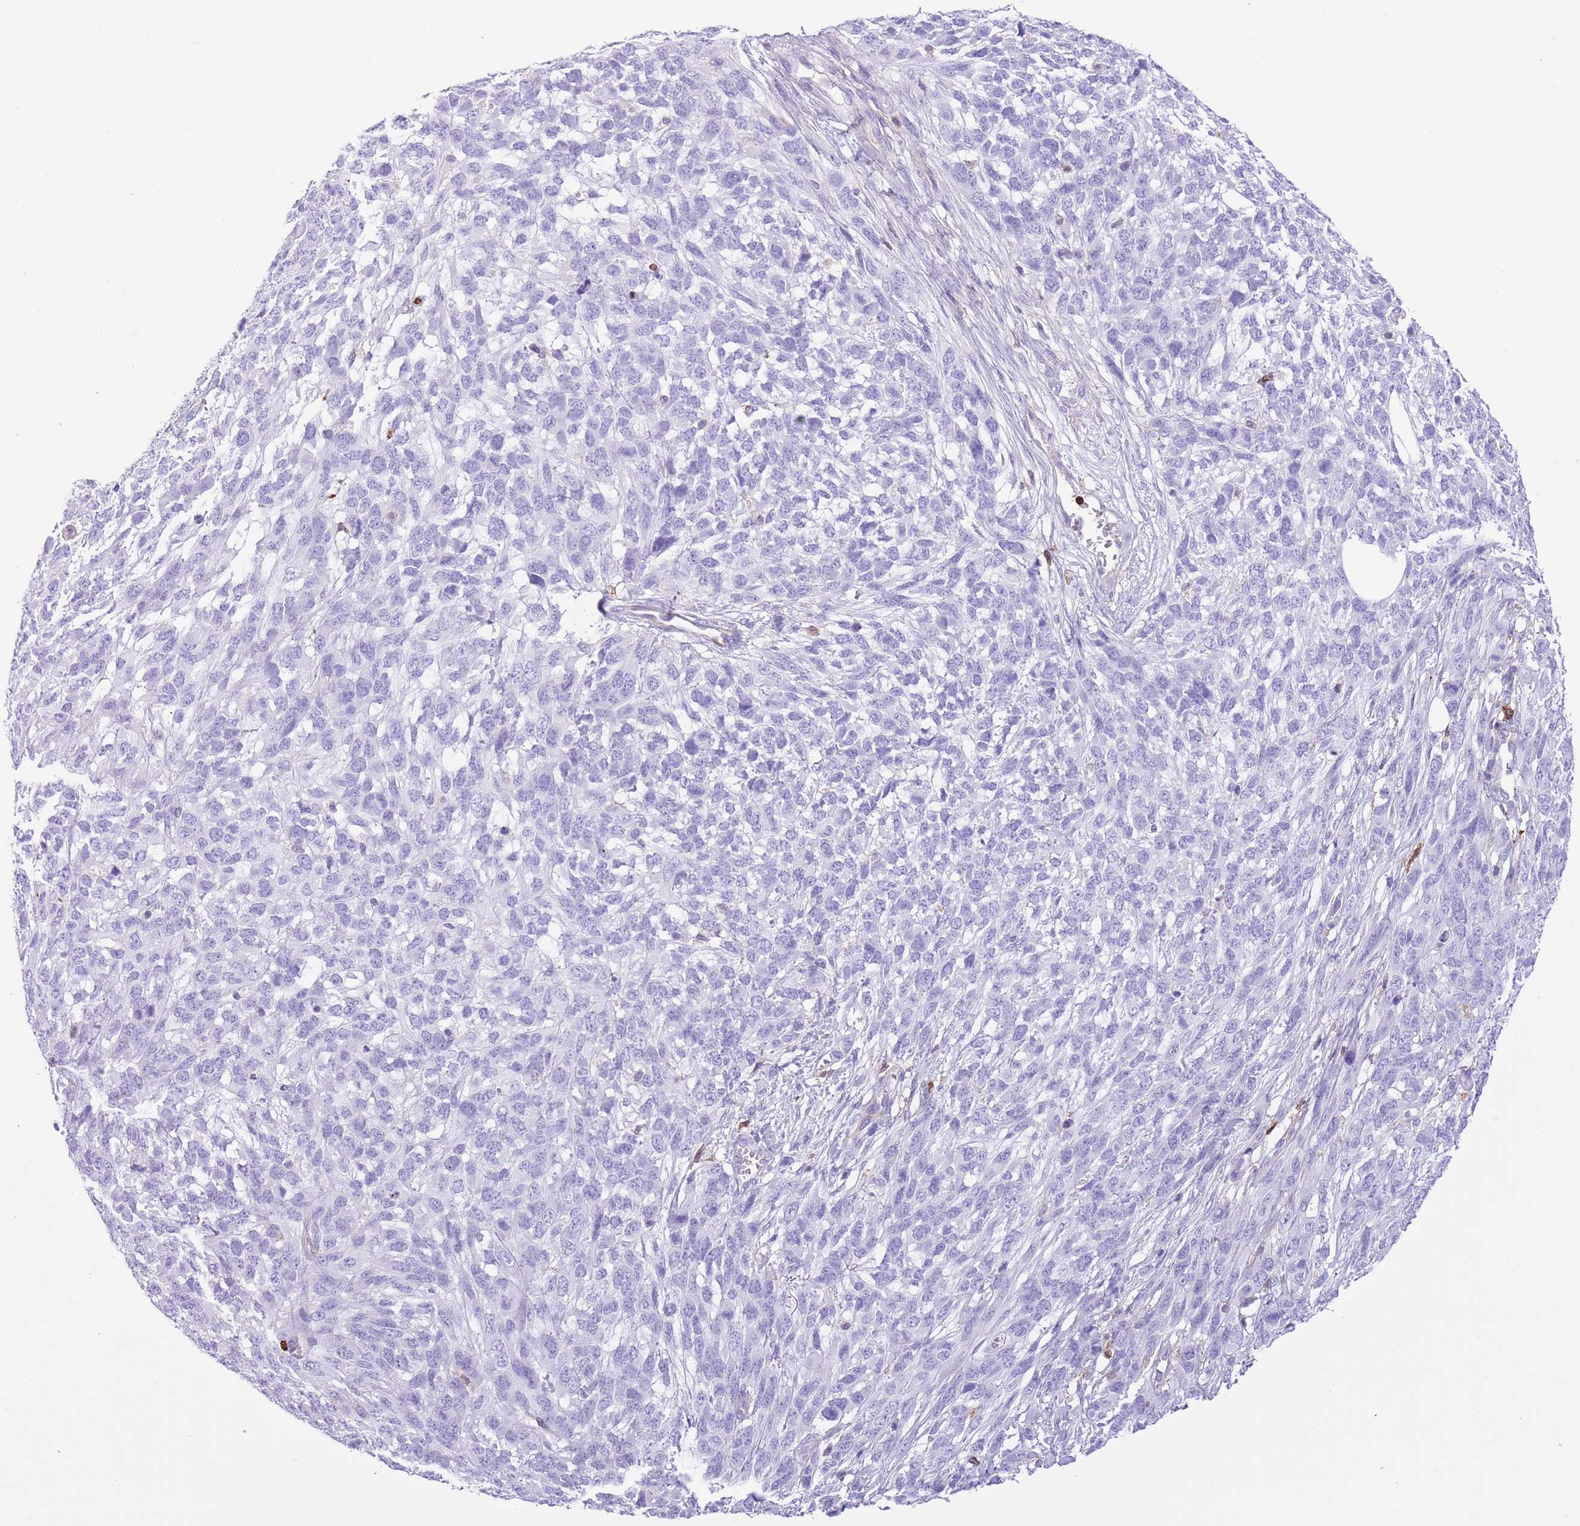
{"staining": {"intensity": "negative", "quantity": "none", "location": "none"}, "tissue": "melanoma", "cell_type": "Tumor cells", "image_type": "cancer", "snomed": [{"axis": "morphology", "description": "Normal morphology"}, {"axis": "morphology", "description": "Malignant melanoma, NOS"}, {"axis": "topography", "description": "Skin"}], "caption": "A photomicrograph of malignant melanoma stained for a protein shows no brown staining in tumor cells.", "gene": "EFHD2", "patient": {"sex": "female", "age": 72}}